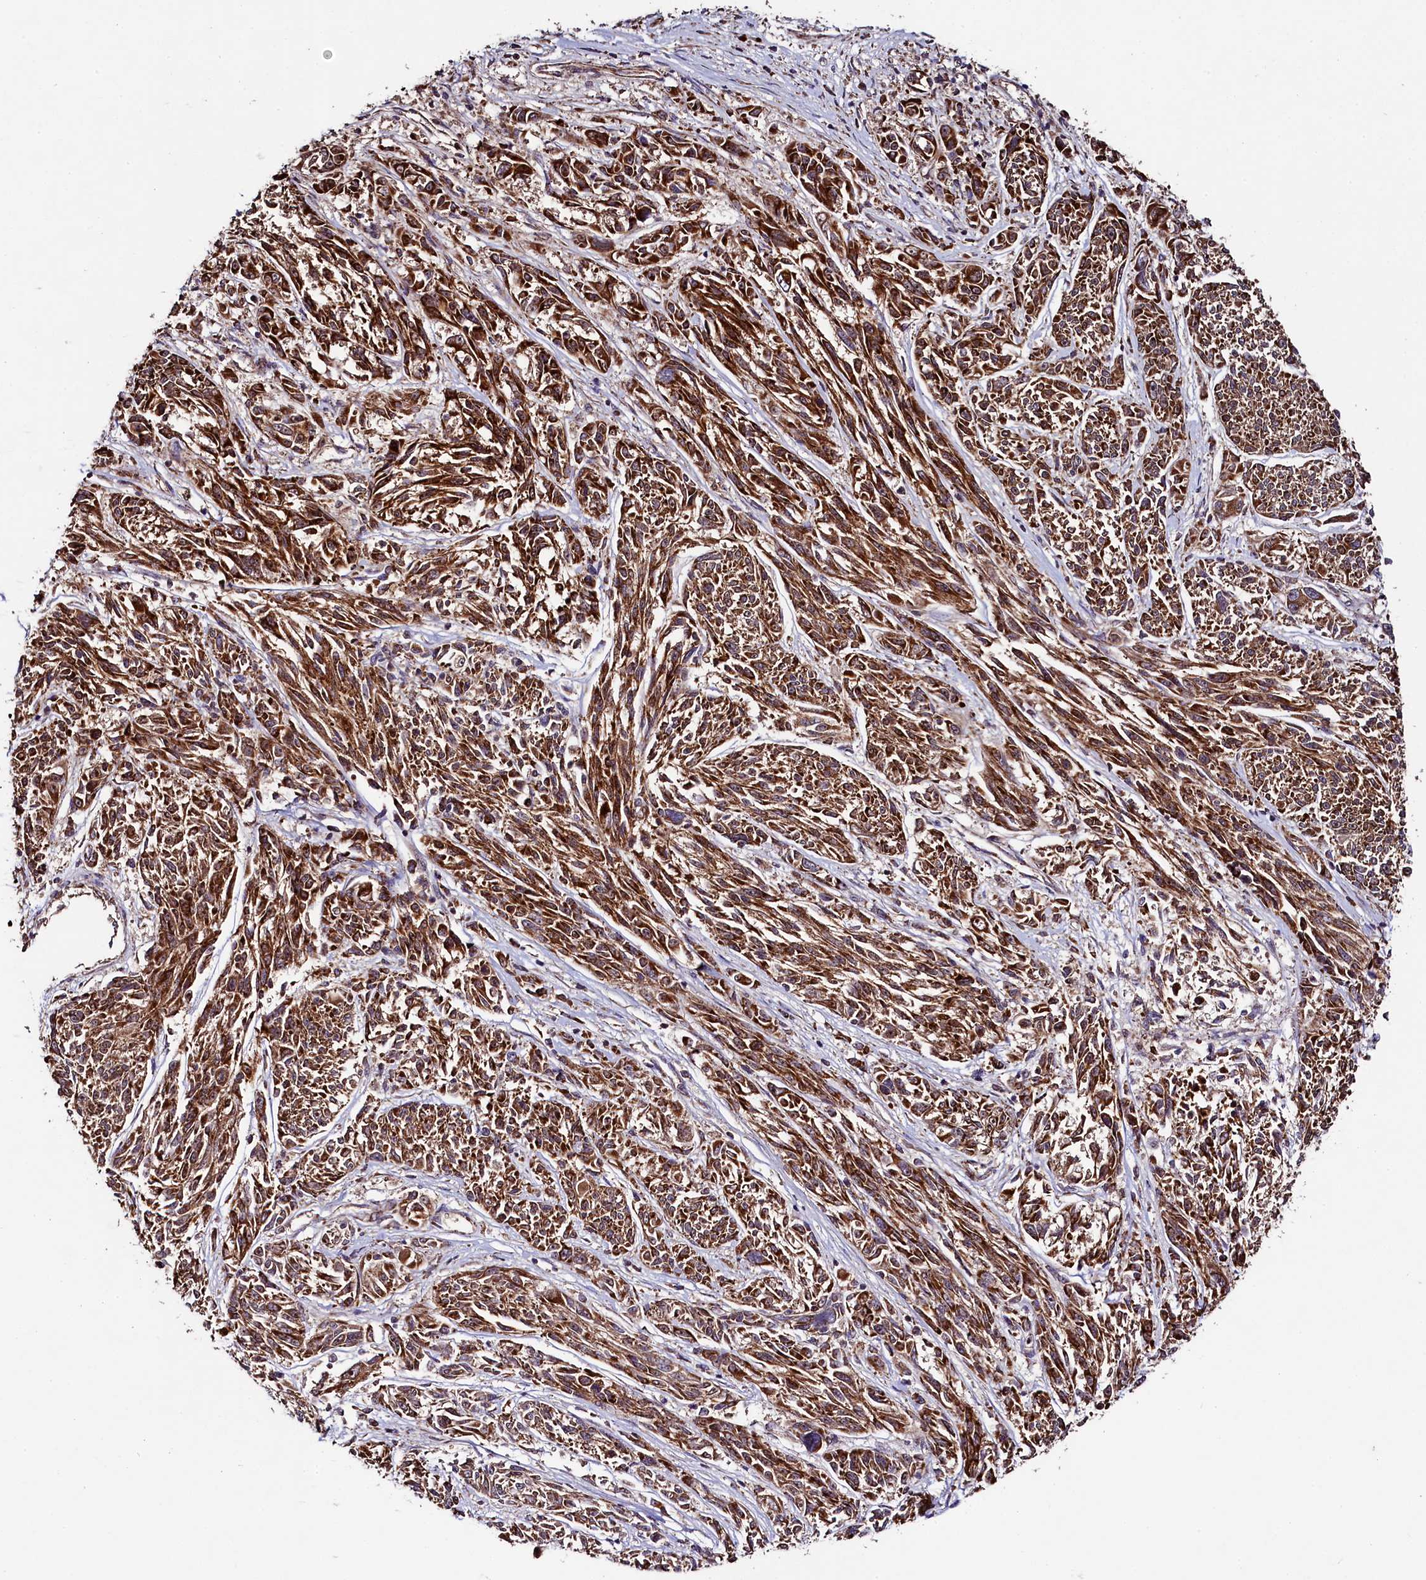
{"staining": {"intensity": "strong", "quantity": ">75%", "location": "cytoplasmic/membranous"}, "tissue": "melanoma", "cell_type": "Tumor cells", "image_type": "cancer", "snomed": [{"axis": "morphology", "description": "Malignant melanoma, NOS"}, {"axis": "topography", "description": "Skin"}], "caption": "This image reveals melanoma stained with immunohistochemistry (IHC) to label a protein in brown. The cytoplasmic/membranous of tumor cells show strong positivity for the protein. Nuclei are counter-stained blue.", "gene": "CLYBL", "patient": {"sex": "male", "age": 53}}